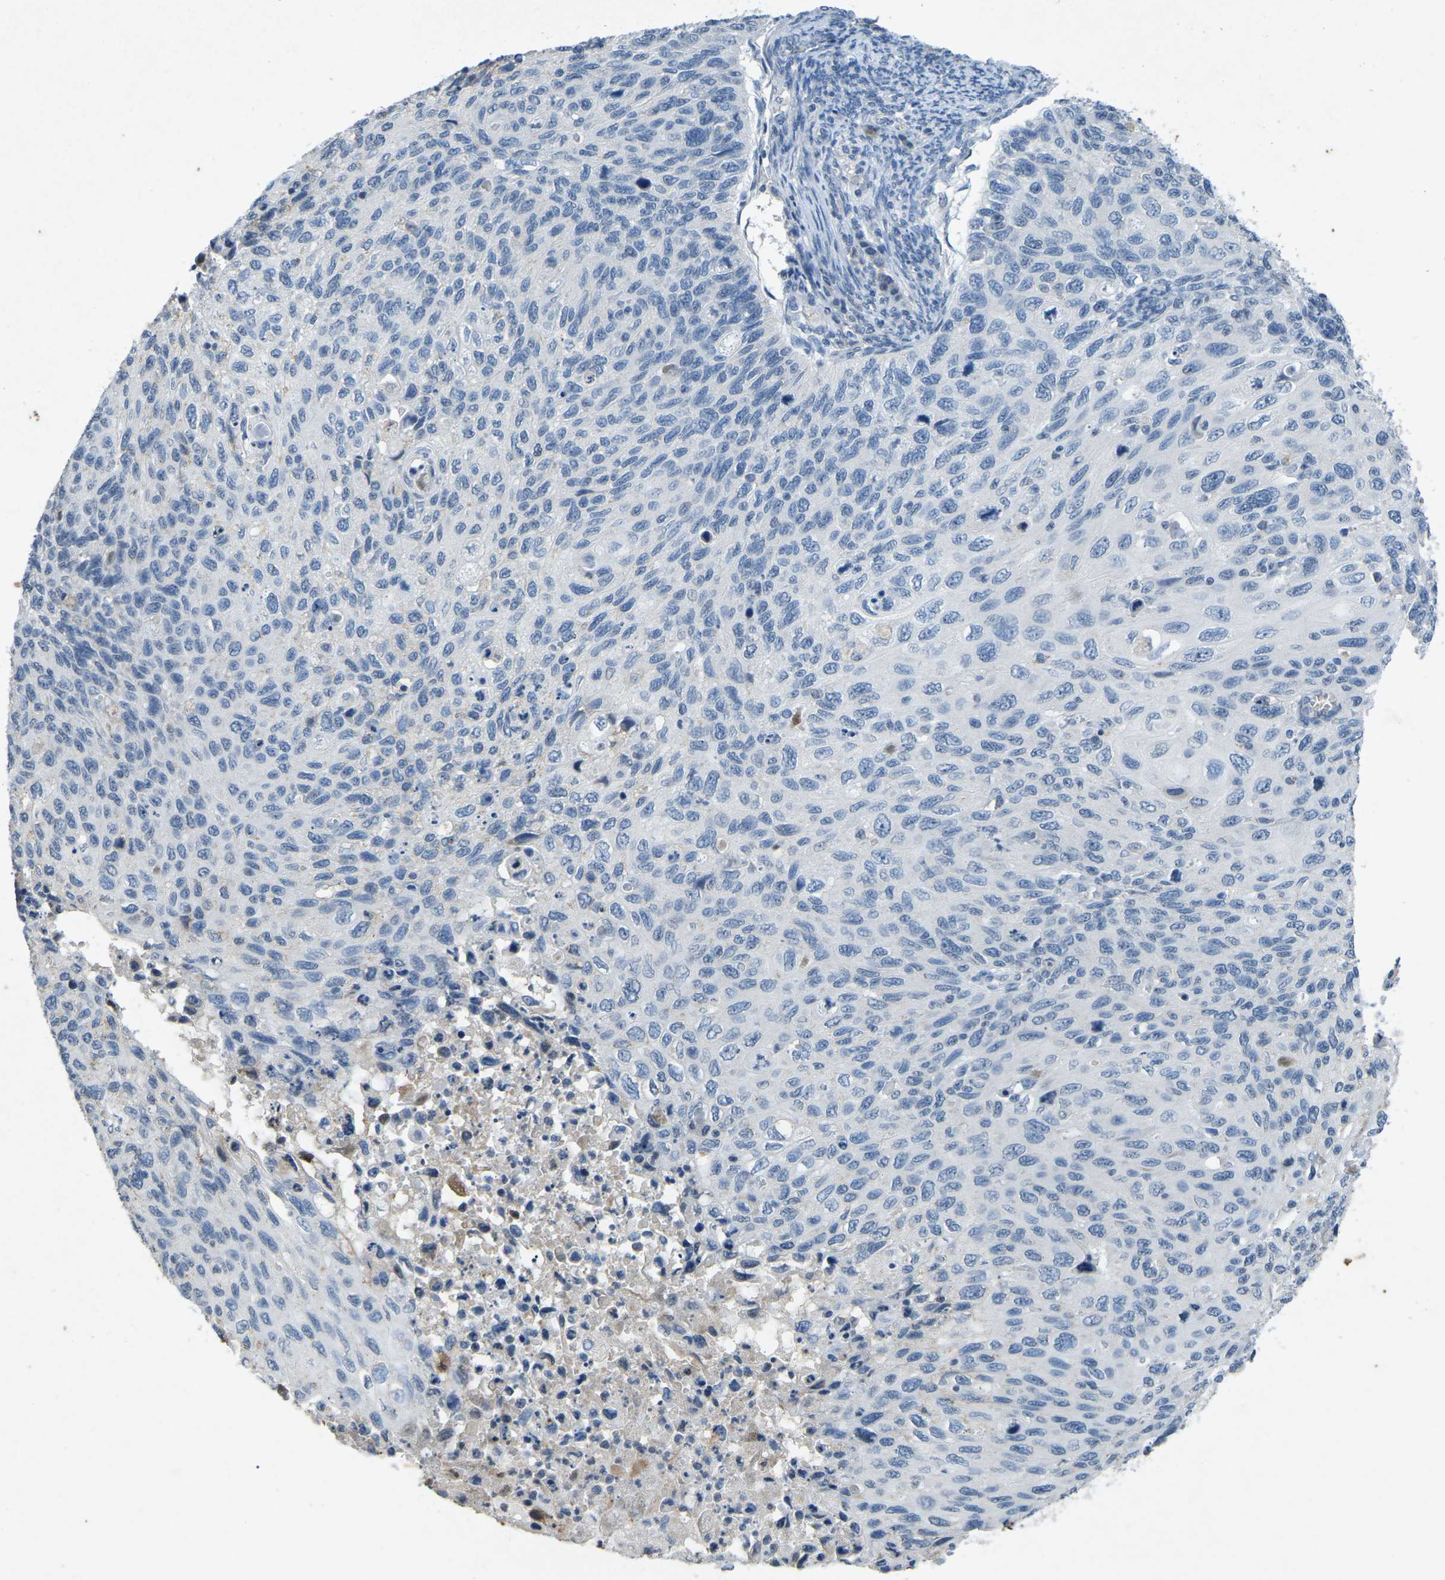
{"staining": {"intensity": "negative", "quantity": "none", "location": "none"}, "tissue": "cervical cancer", "cell_type": "Tumor cells", "image_type": "cancer", "snomed": [{"axis": "morphology", "description": "Squamous cell carcinoma, NOS"}, {"axis": "topography", "description": "Cervix"}], "caption": "Micrograph shows no protein expression in tumor cells of cervical cancer (squamous cell carcinoma) tissue.", "gene": "A1BG", "patient": {"sex": "female", "age": 70}}